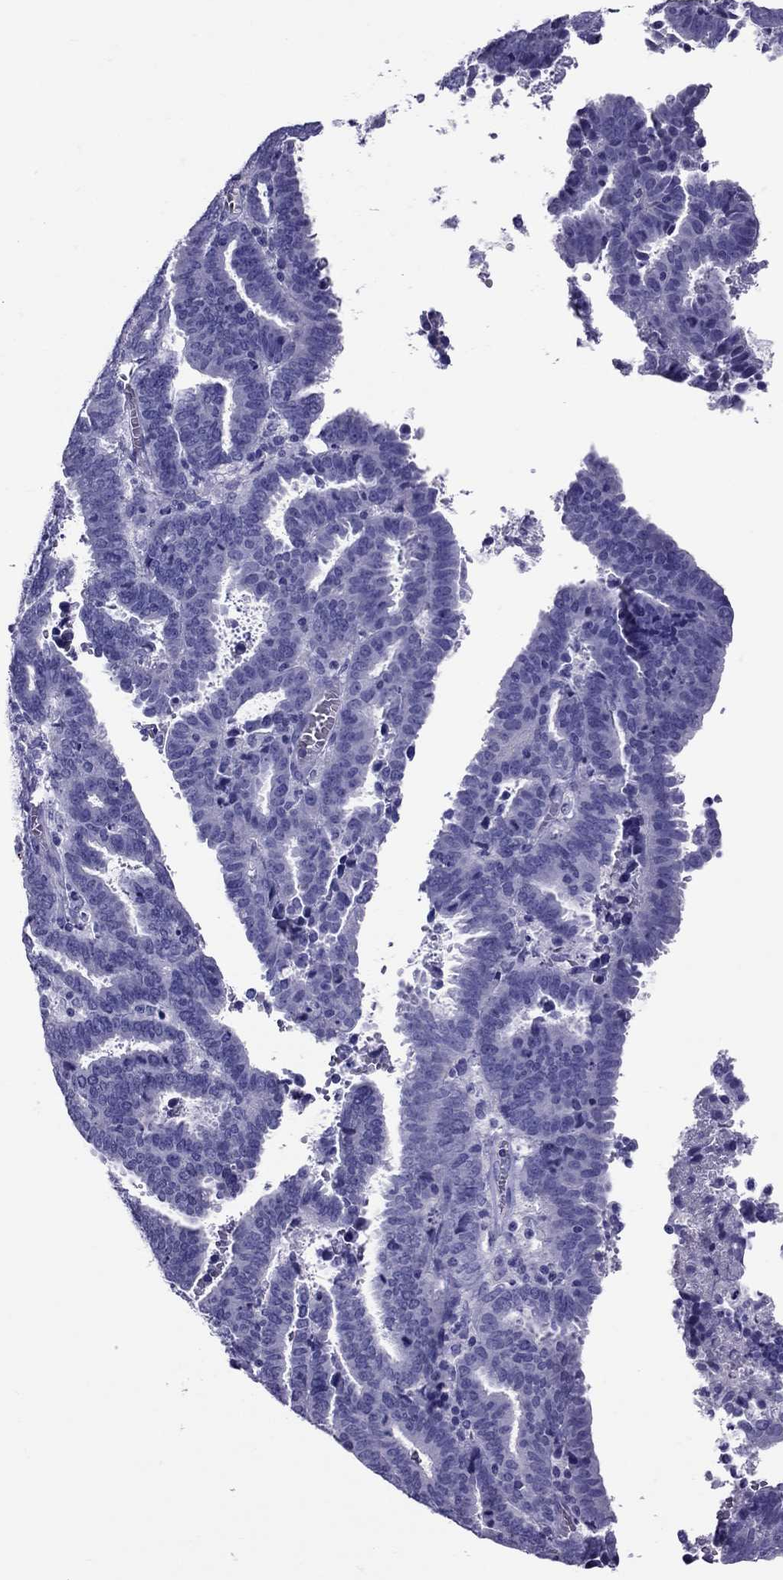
{"staining": {"intensity": "negative", "quantity": "none", "location": "none"}, "tissue": "endometrial cancer", "cell_type": "Tumor cells", "image_type": "cancer", "snomed": [{"axis": "morphology", "description": "Adenocarcinoma, NOS"}, {"axis": "topography", "description": "Uterus"}], "caption": "DAB immunohistochemical staining of human endometrial cancer (adenocarcinoma) exhibits no significant positivity in tumor cells.", "gene": "AVPR1B", "patient": {"sex": "female", "age": 83}}